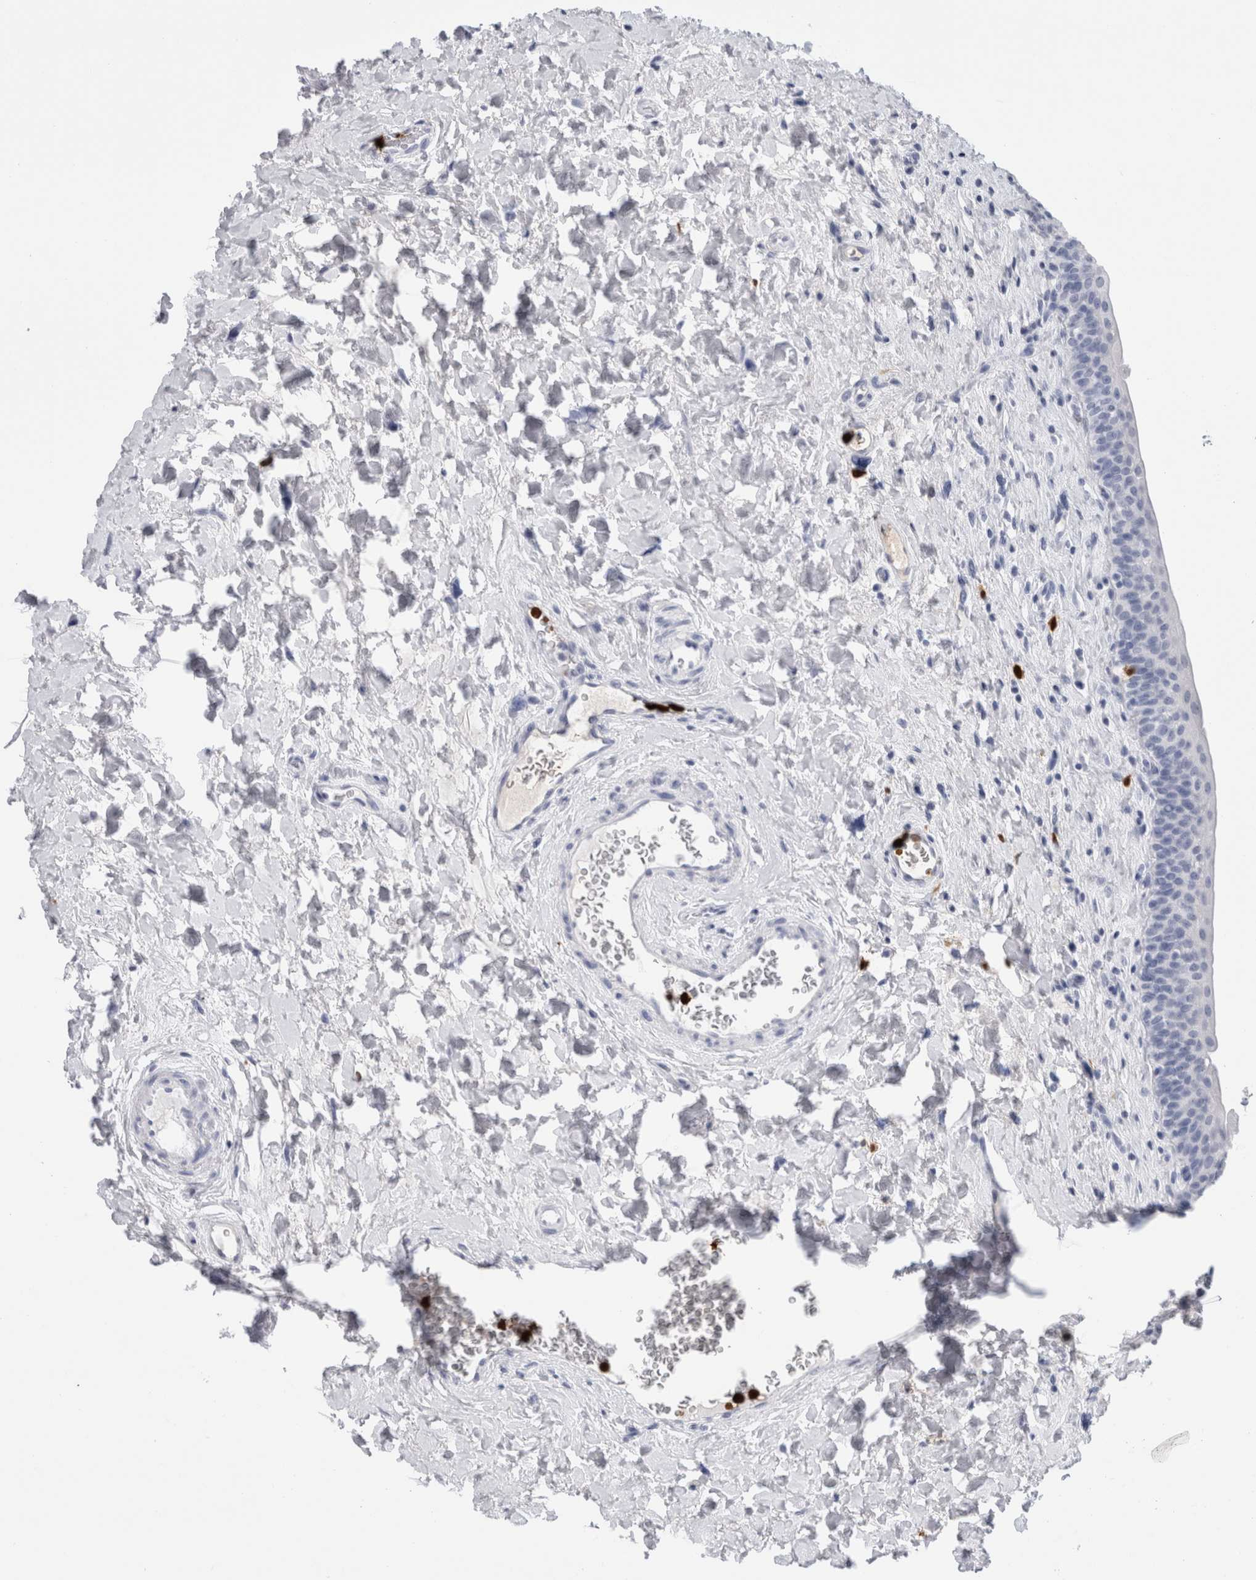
{"staining": {"intensity": "moderate", "quantity": "<25%", "location": "cytoplasmic/membranous,nuclear"}, "tissue": "urinary bladder", "cell_type": "Urothelial cells", "image_type": "normal", "snomed": [{"axis": "morphology", "description": "Normal tissue, NOS"}, {"axis": "topography", "description": "Urinary bladder"}], "caption": "Urinary bladder stained for a protein displays moderate cytoplasmic/membranous,nuclear positivity in urothelial cells.", "gene": "S100A8", "patient": {"sex": "male", "age": 83}}